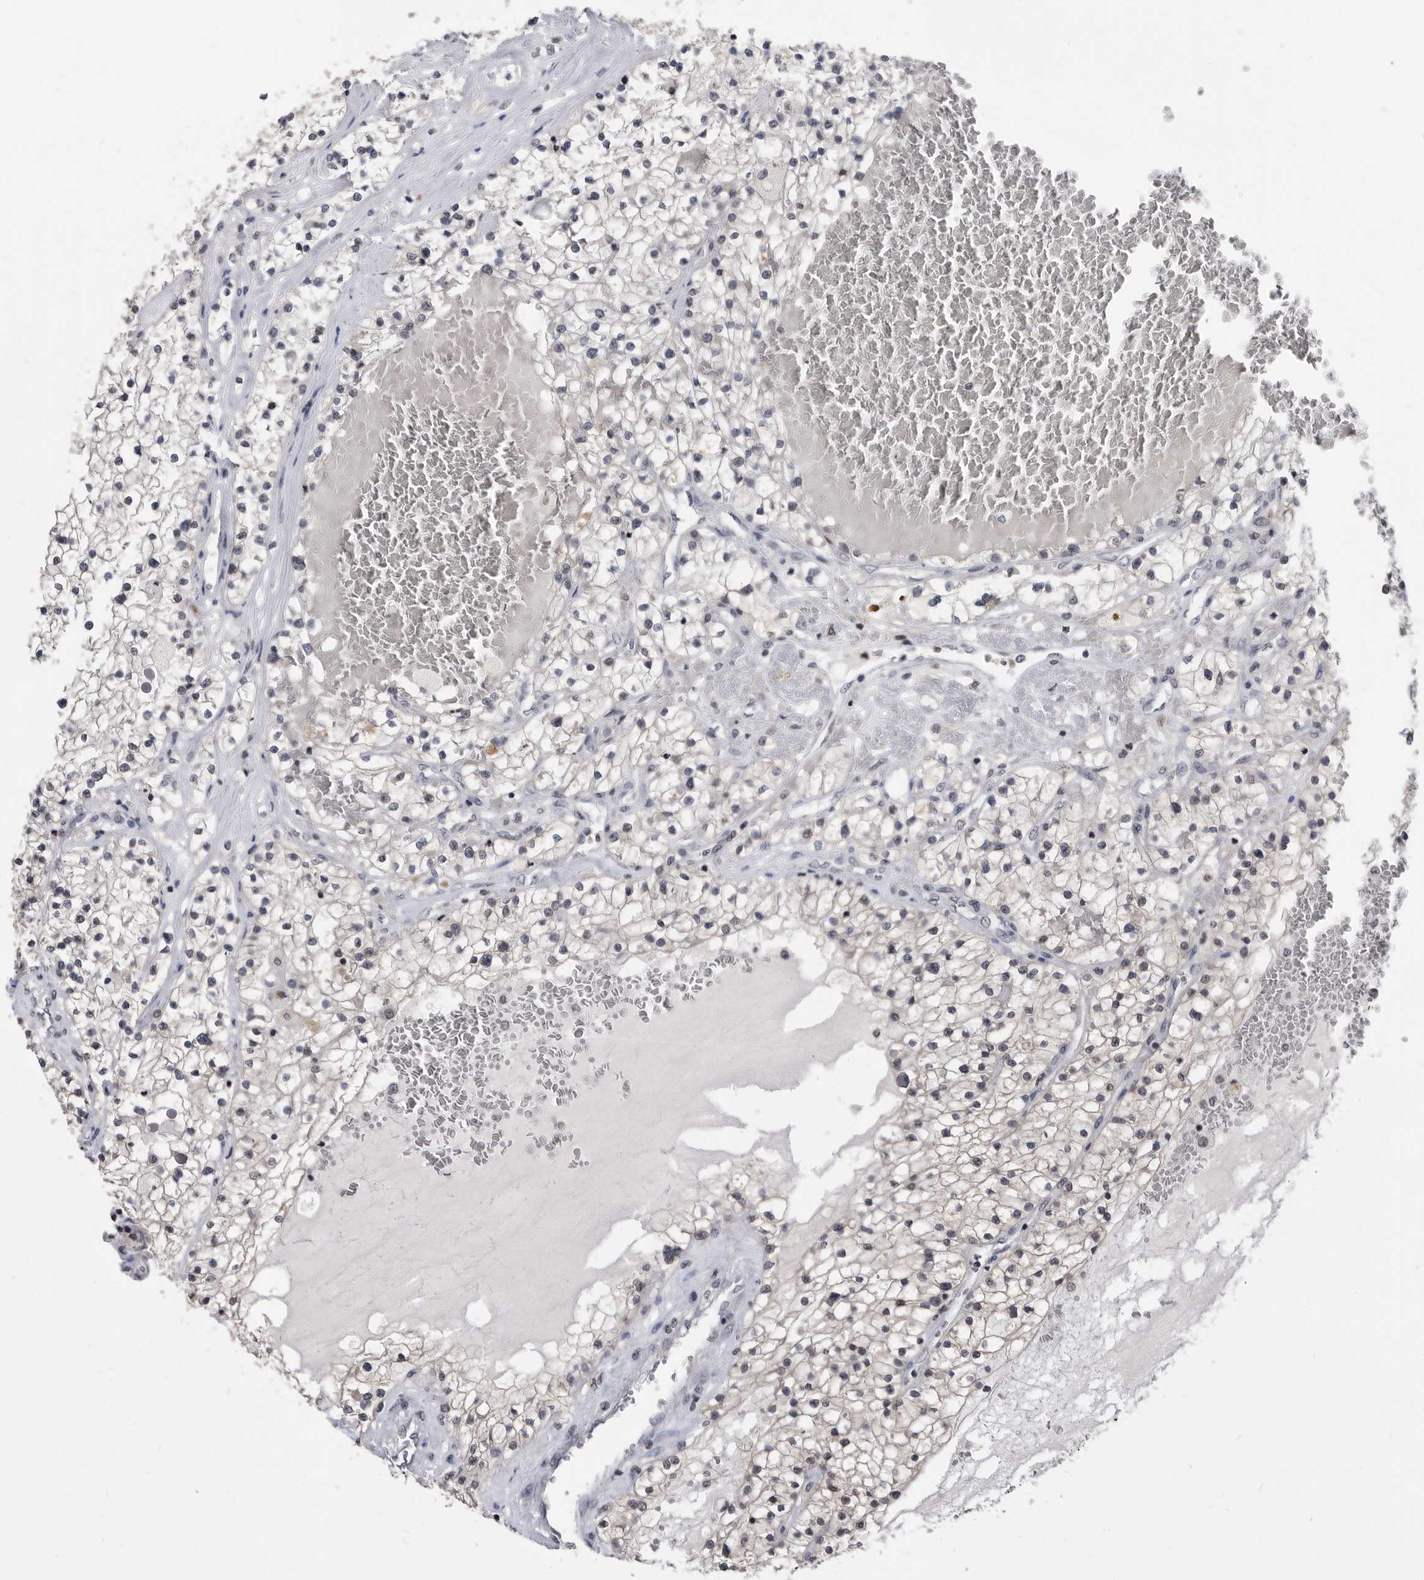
{"staining": {"intensity": "negative", "quantity": "none", "location": "none"}, "tissue": "renal cancer", "cell_type": "Tumor cells", "image_type": "cancer", "snomed": [{"axis": "morphology", "description": "Normal tissue, NOS"}, {"axis": "morphology", "description": "Adenocarcinoma, NOS"}, {"axis": "topography", "description": "Kidney"}], "caption": "The IHC histopathology image has no significant positivity in tumor cells of adenocarcinoma (renal) tissue. (Brightfield microscopy of DAB (3,3'-diaminobenzidine) immunohistochemistry (IHC) at high magnification).", "gene": "TSTD1", "patient": {"sex": "male", "age": 68}}